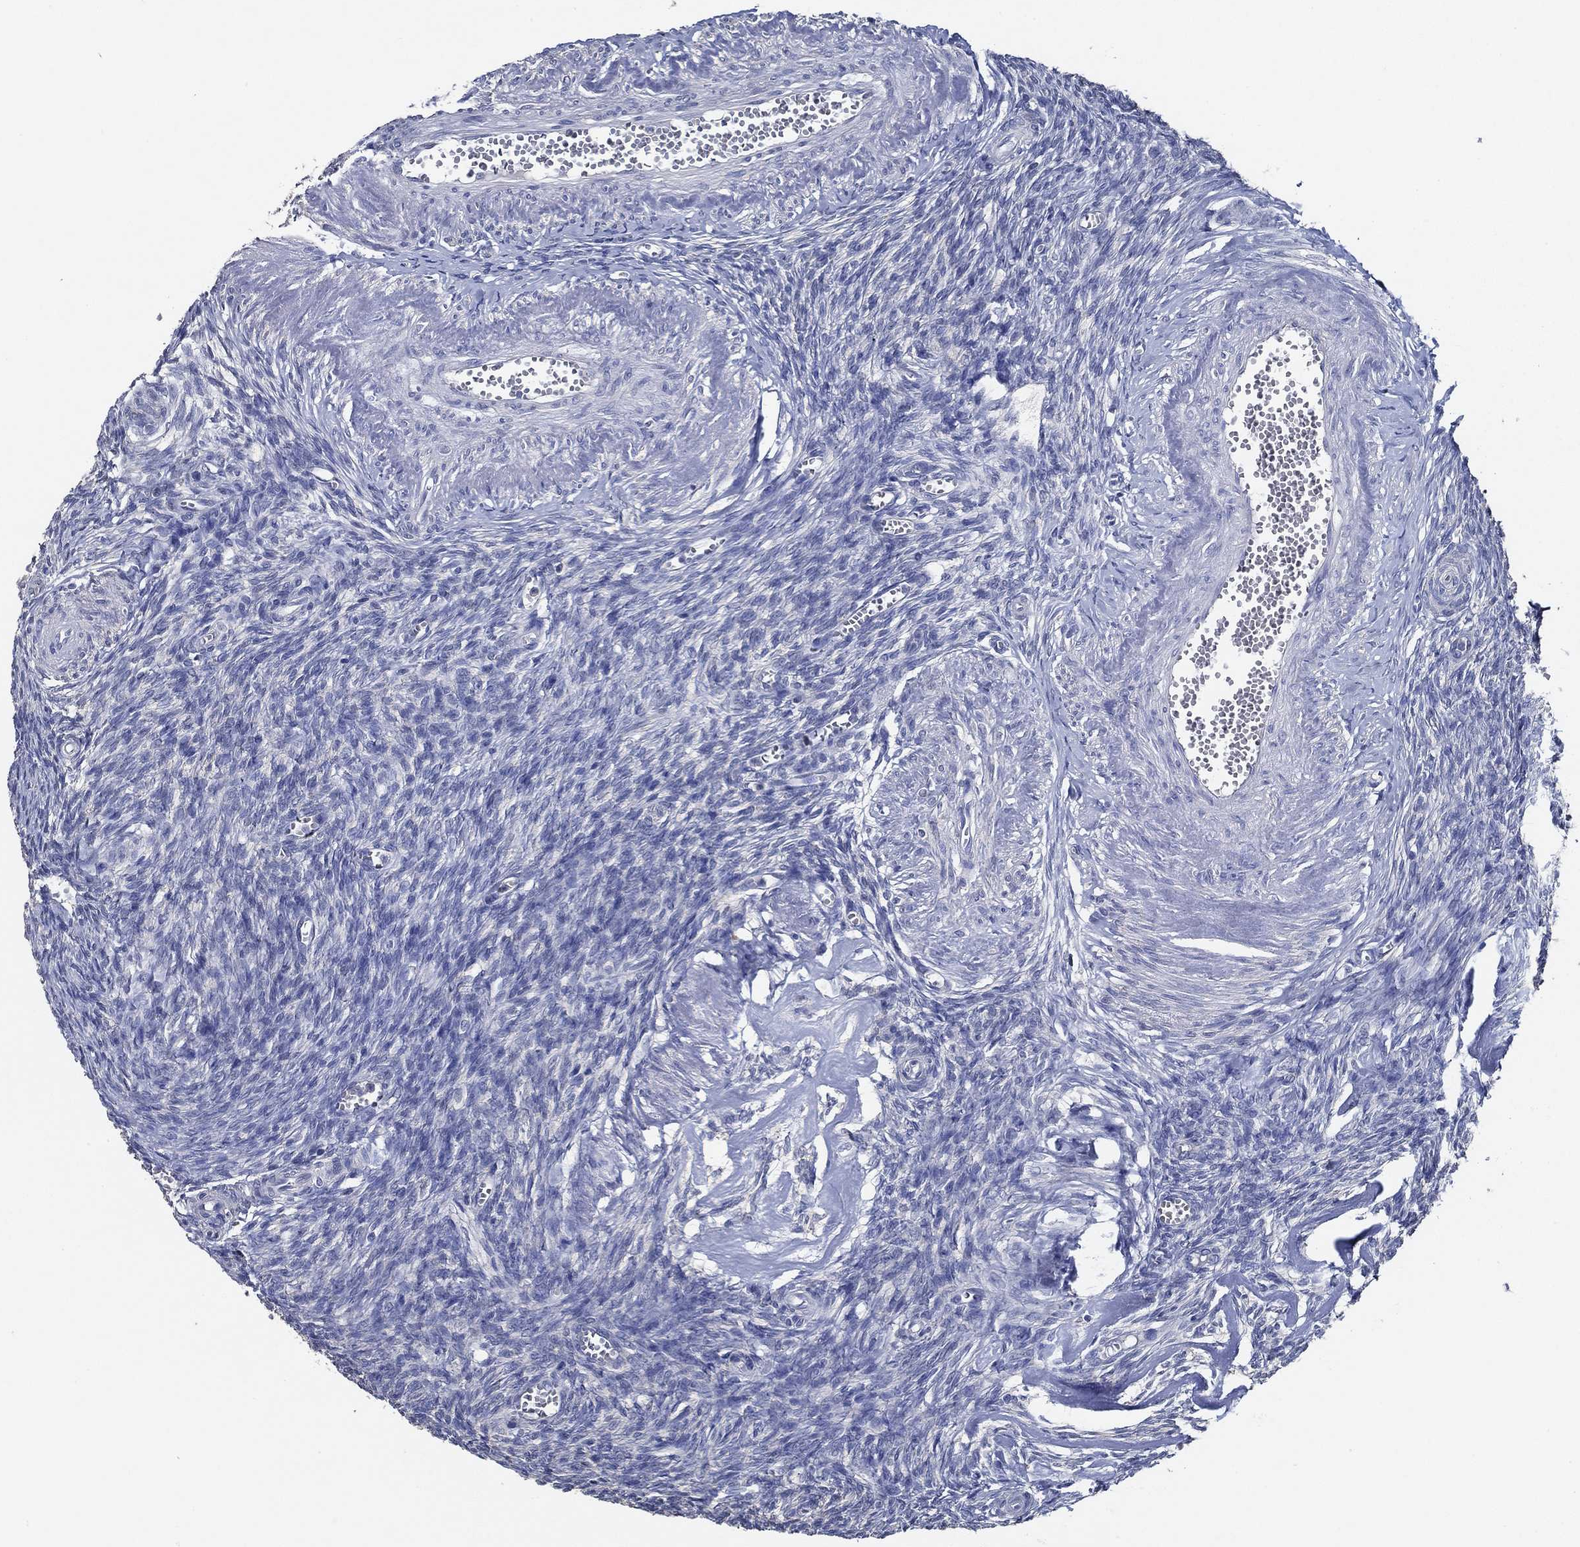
{"staining": {"intensity": "weak", "quantity": "<25%", "location": "cytoplasmic/membranous"}, "tissue": "ovary", "cell_type": "Follicle cells", "image_type": "normal", "snomed": [{"axis": "morphology", "description": "Normal tissue, NOS"}, {"axis": "topography", "description": "Ovary"}], "caption": "DAB immunohistochemical staining of unremarkable human ovary demonstrates no significant staining in follicle cells.", "gene": "DOCK3", "patient": {"sex": "female", "age": 43}}